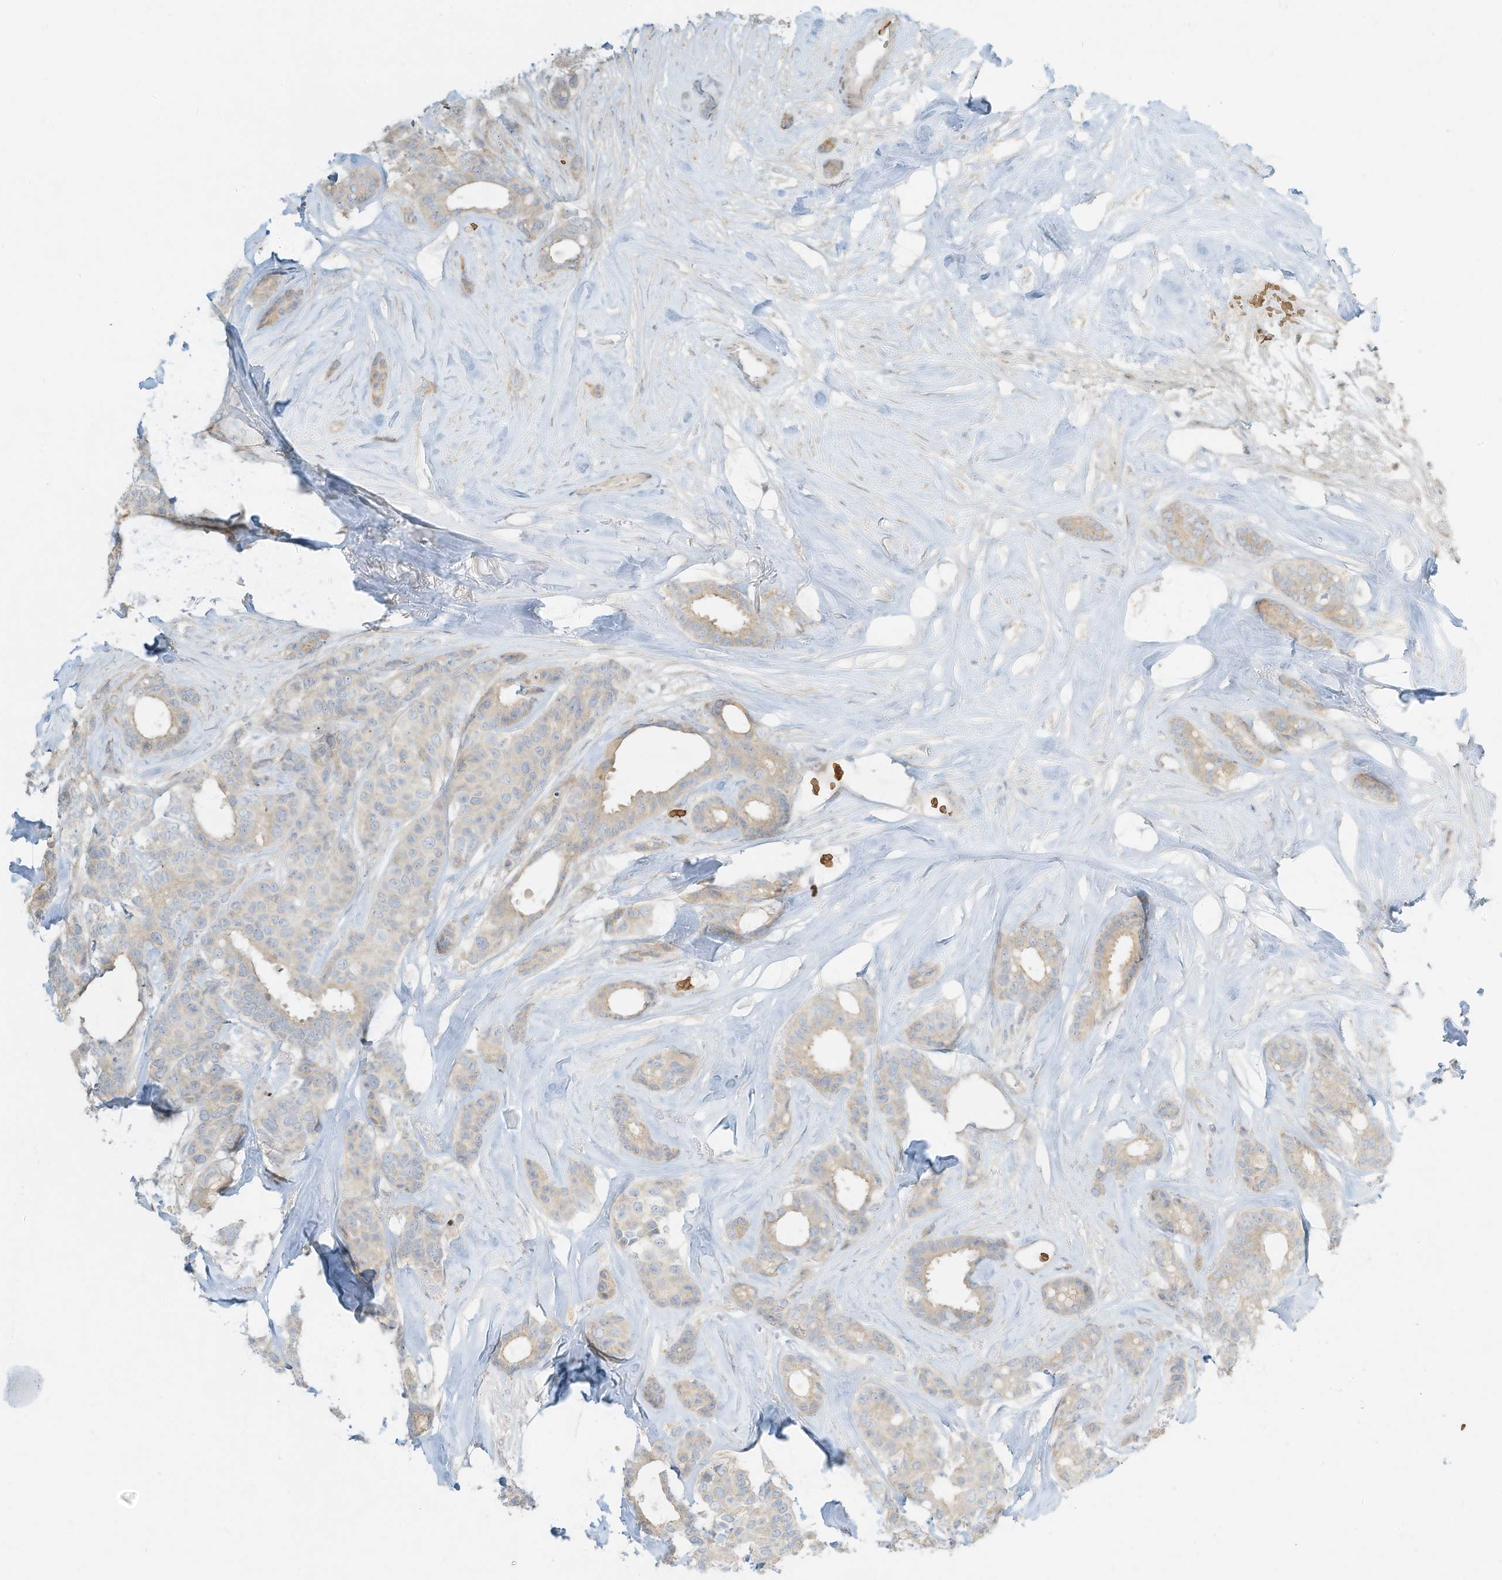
{"staining": {"intensity": "weak", "quantity": "<25%", "location": "cytoplasmic/membranous"}, "tissue": "breast cancer", "cell_type": "Tumor cells", "image_type": "cancer", "snomed": [{"axis": "morphology", "description": "Duct carcinoma"}, {"axis": "topography", "description": "Breast"}], "caption": "Immunohistochemistry of human breast cancer (invasive ductal carcinoma) reveals no staining in tumor cells. (Stains: DAB immunohistochemistry with hematoxylin counter stain, Microscopy: brightfield microscopy at high magnification).", "gene": "OFD1", "patient": {"sex": "female", "age": 87}}